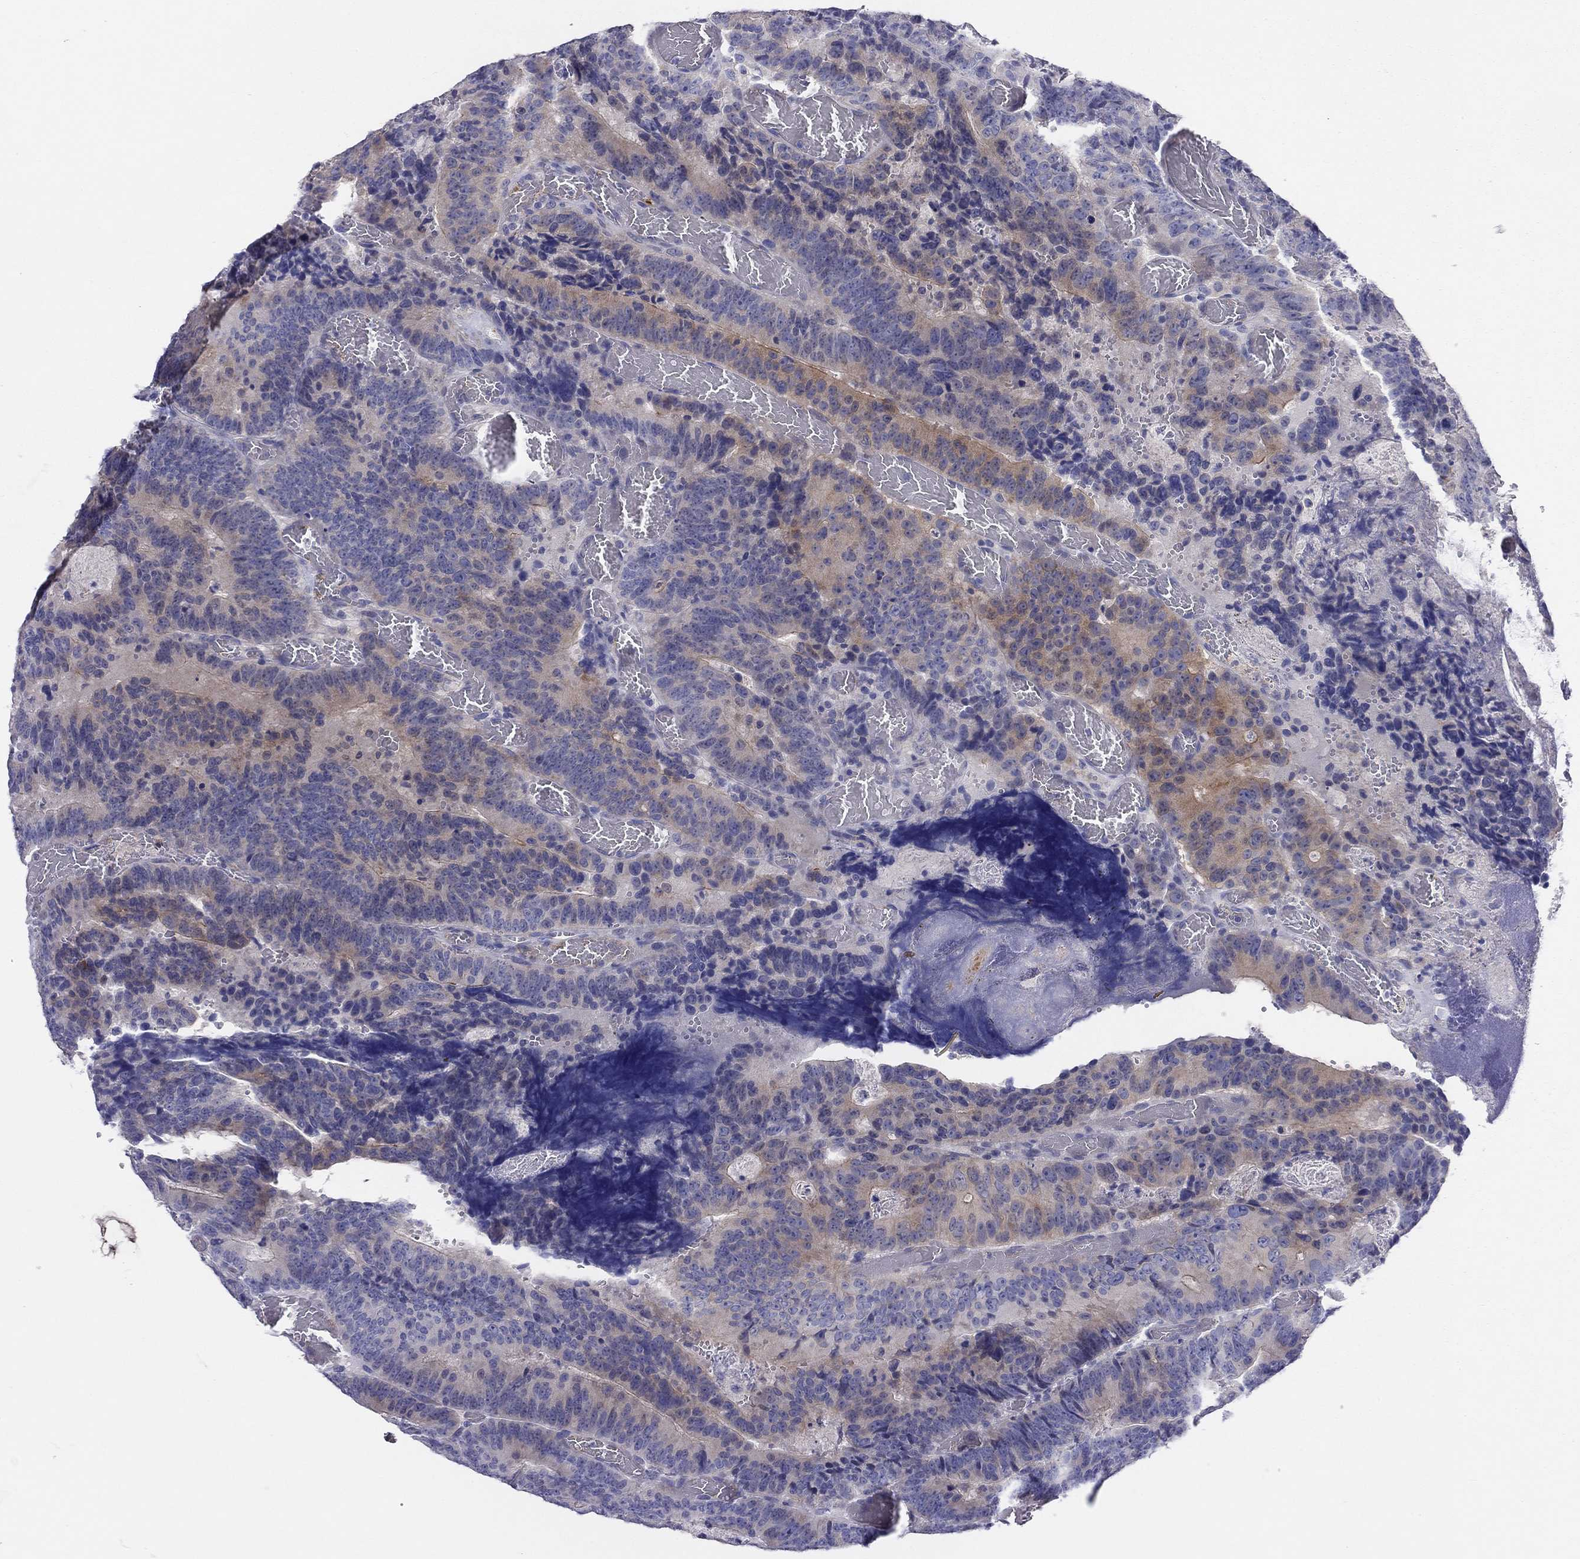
{"staining": {"intensity": "moderate", "quantity": "25%-75%", "location": "cytoplasmic/membranous"}, "tissue": "colorectal cancer", "cell_type": "Tumor cells", "image_type": "cancer", "snomed": [{"axis": "morphology", "description": "Adenocarcinoma, NOS"}, {"axis": "topography", "description": "Colon"}], "caption": "DAB (3,3'-diaminobenzidine) immunohistochemical staining of colorectal cancer displays moderate cytoplasmic/membranous protein positivity in about 25%-75% of tumor cells.", "gene": "MGAT4C", "patient": {"sex": "female", "age": 82}}